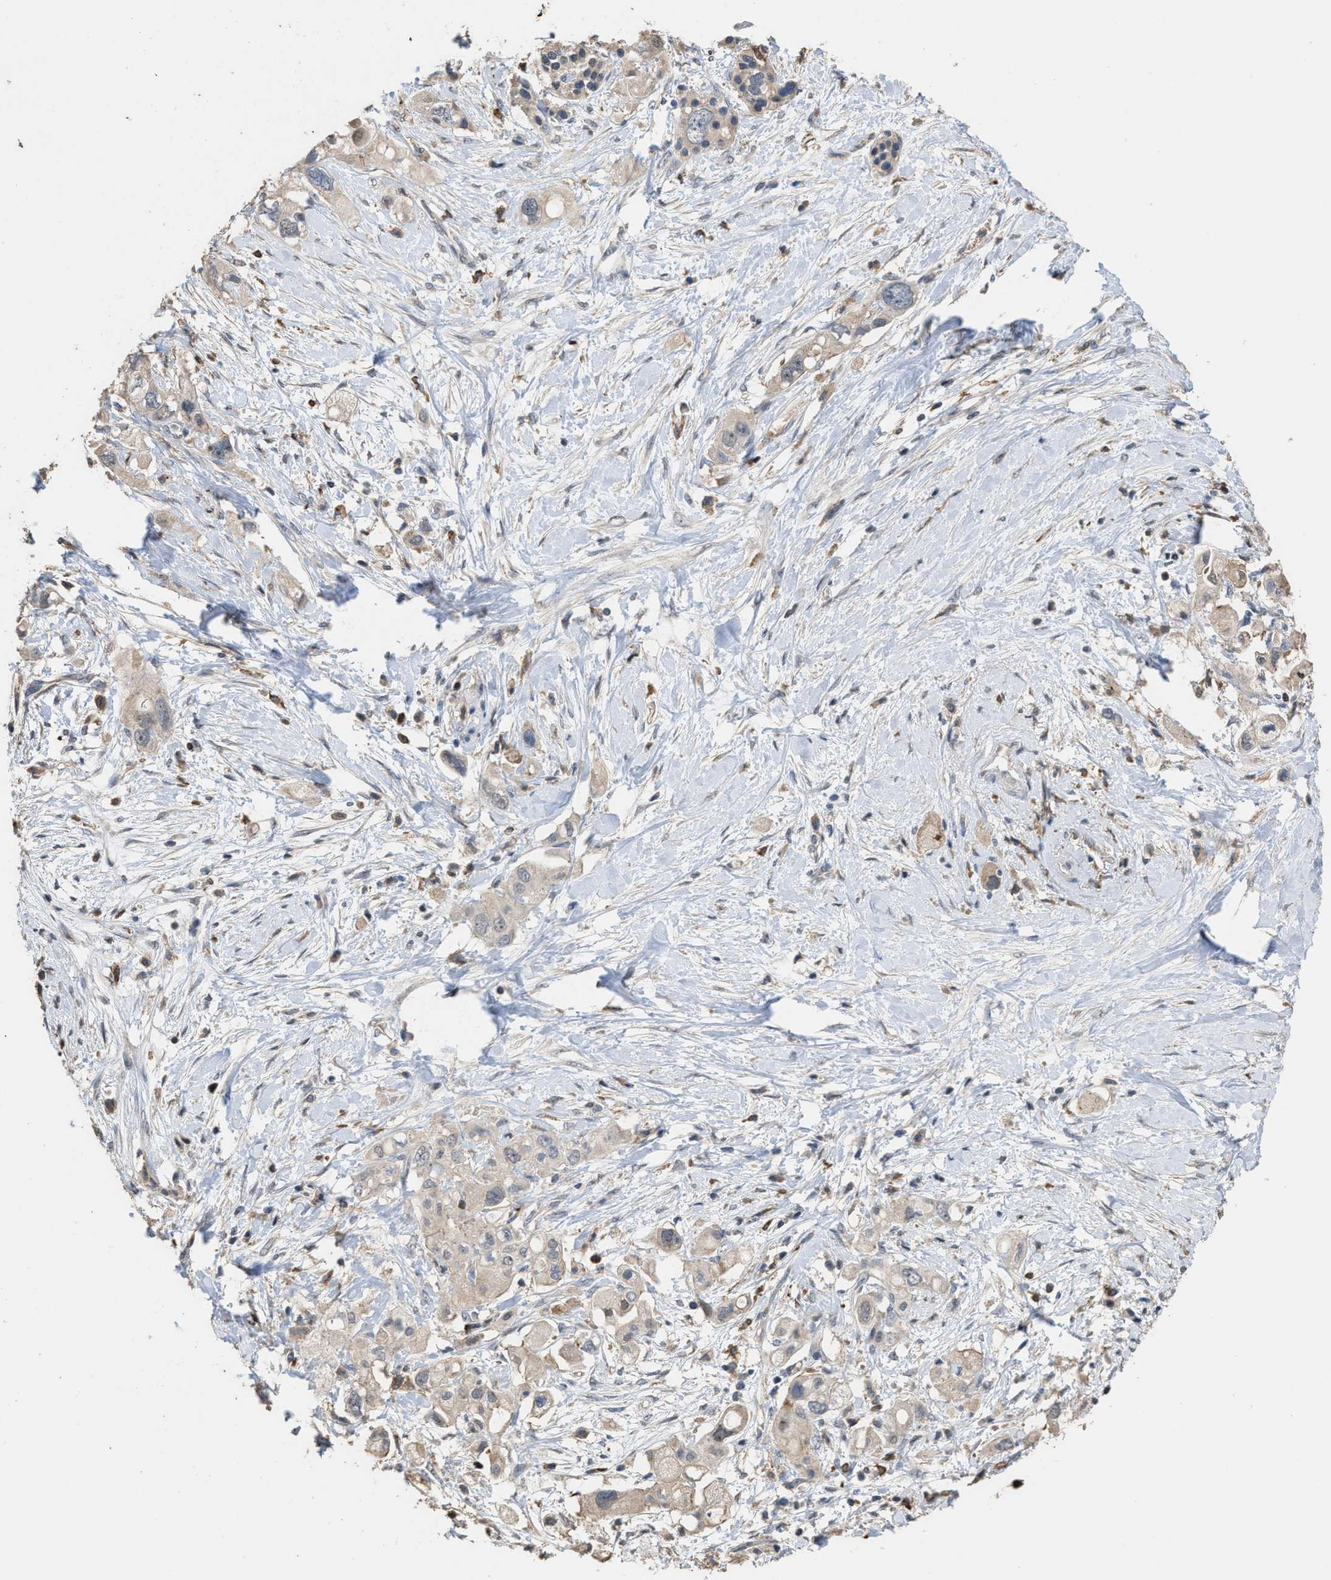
{"staining": {"intensity": "negative", "quantity": "none", "location": "none"}, "tissue": "pancreatic cancer", "cell_type": "Tumor cells", "image_type": "cancer", "snomed": [{"axis": "morphology", "description": "Adenocarcinoma, NOS"}, {"axis": "topography", "description": "Pancreas"}], "caption": "This histopathology image is of pancreatic cancer stained with IHC to label a protein in brown with the nuclei are counter-stained blue. There is no staining in tumor cells.", "gene": "TDRKH", "patient": {"sex": "female", "age": 56}}